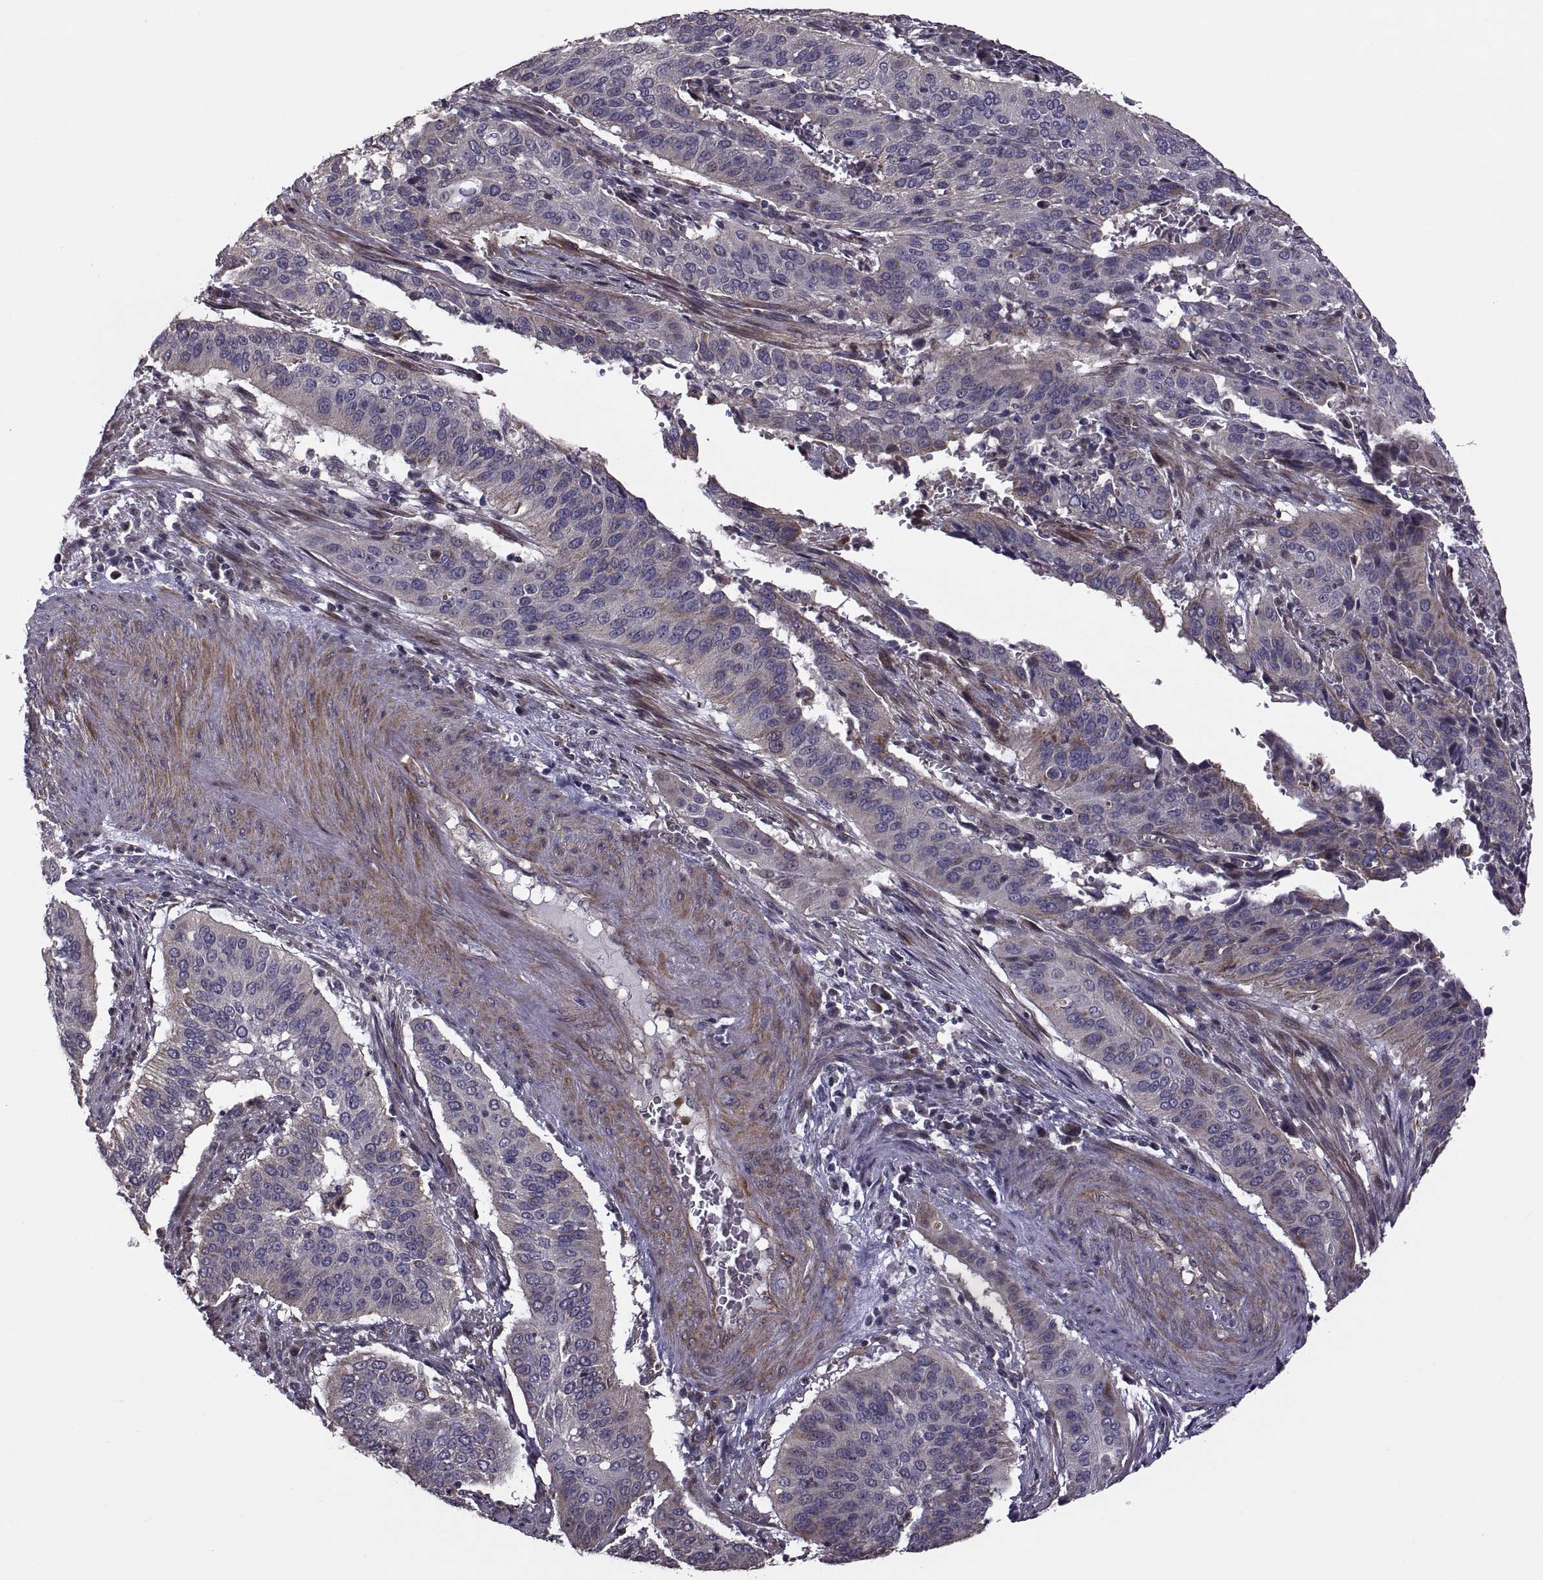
{"staining": {"intensity": "weak", "quantity": "<25%", "location": "cytoplasmic/membranous"}, "tissue": "cervical cancer", "cell_type": "Tumor cells", "image_type": "cancer", "snomed": [{"axis": "morphology", "description": "Squamous cell carcinoma, NOS"}, {"axis": "topography", "description": "Cervix"}], "caption": "This histopathology image is of squamous cell carcinoma (cervical) stained with IHC to label a protein in brown with the nuclei are counter-stained blue. There is no expression in tumor cells.", "gene": "PMM2", "patient": {"sex": "female", "age": 39}}